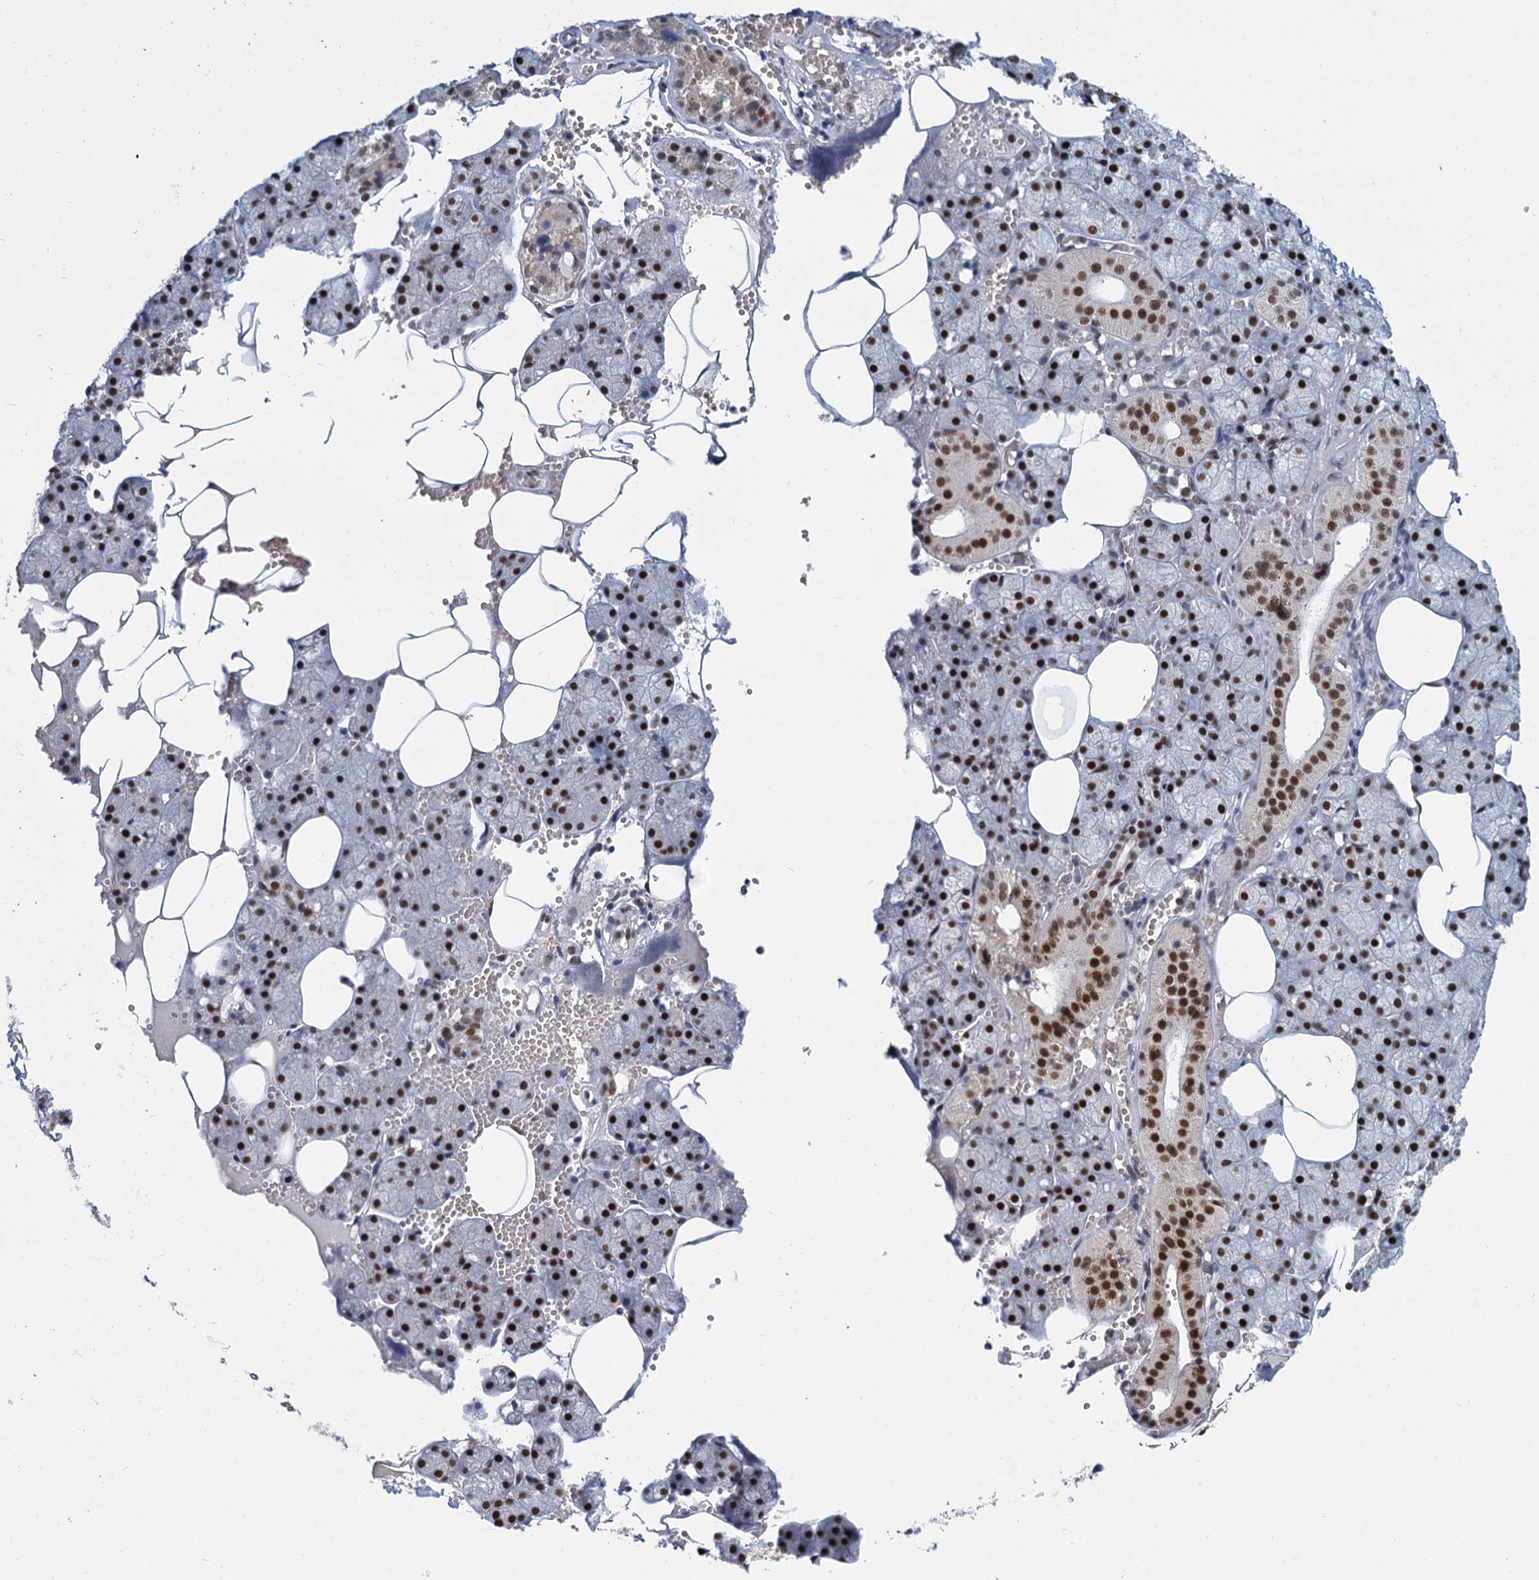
{"staining": {"intensity": "strong", "quantity": ">75%", "location": "nuclear"}, "tissue": "salivary gland", "cell_type": "Glandular cells", "image_type": "normal", "snomed": [{"axis": "morphology", "description": "Normal tissue, NOS"}, {"axis": "topography", "description": "Salivary gland"}], "caption": "Benign salivary gland reveals strong nuclear expression in approximately >75% of glandular cells The staining is performed using DAB brown chromogen to label protein expression. The nuclei are counter-stained blue using hematoxylin..", "gene": "RPRD1A", "patient": {"sex": "male", "age": 62}}